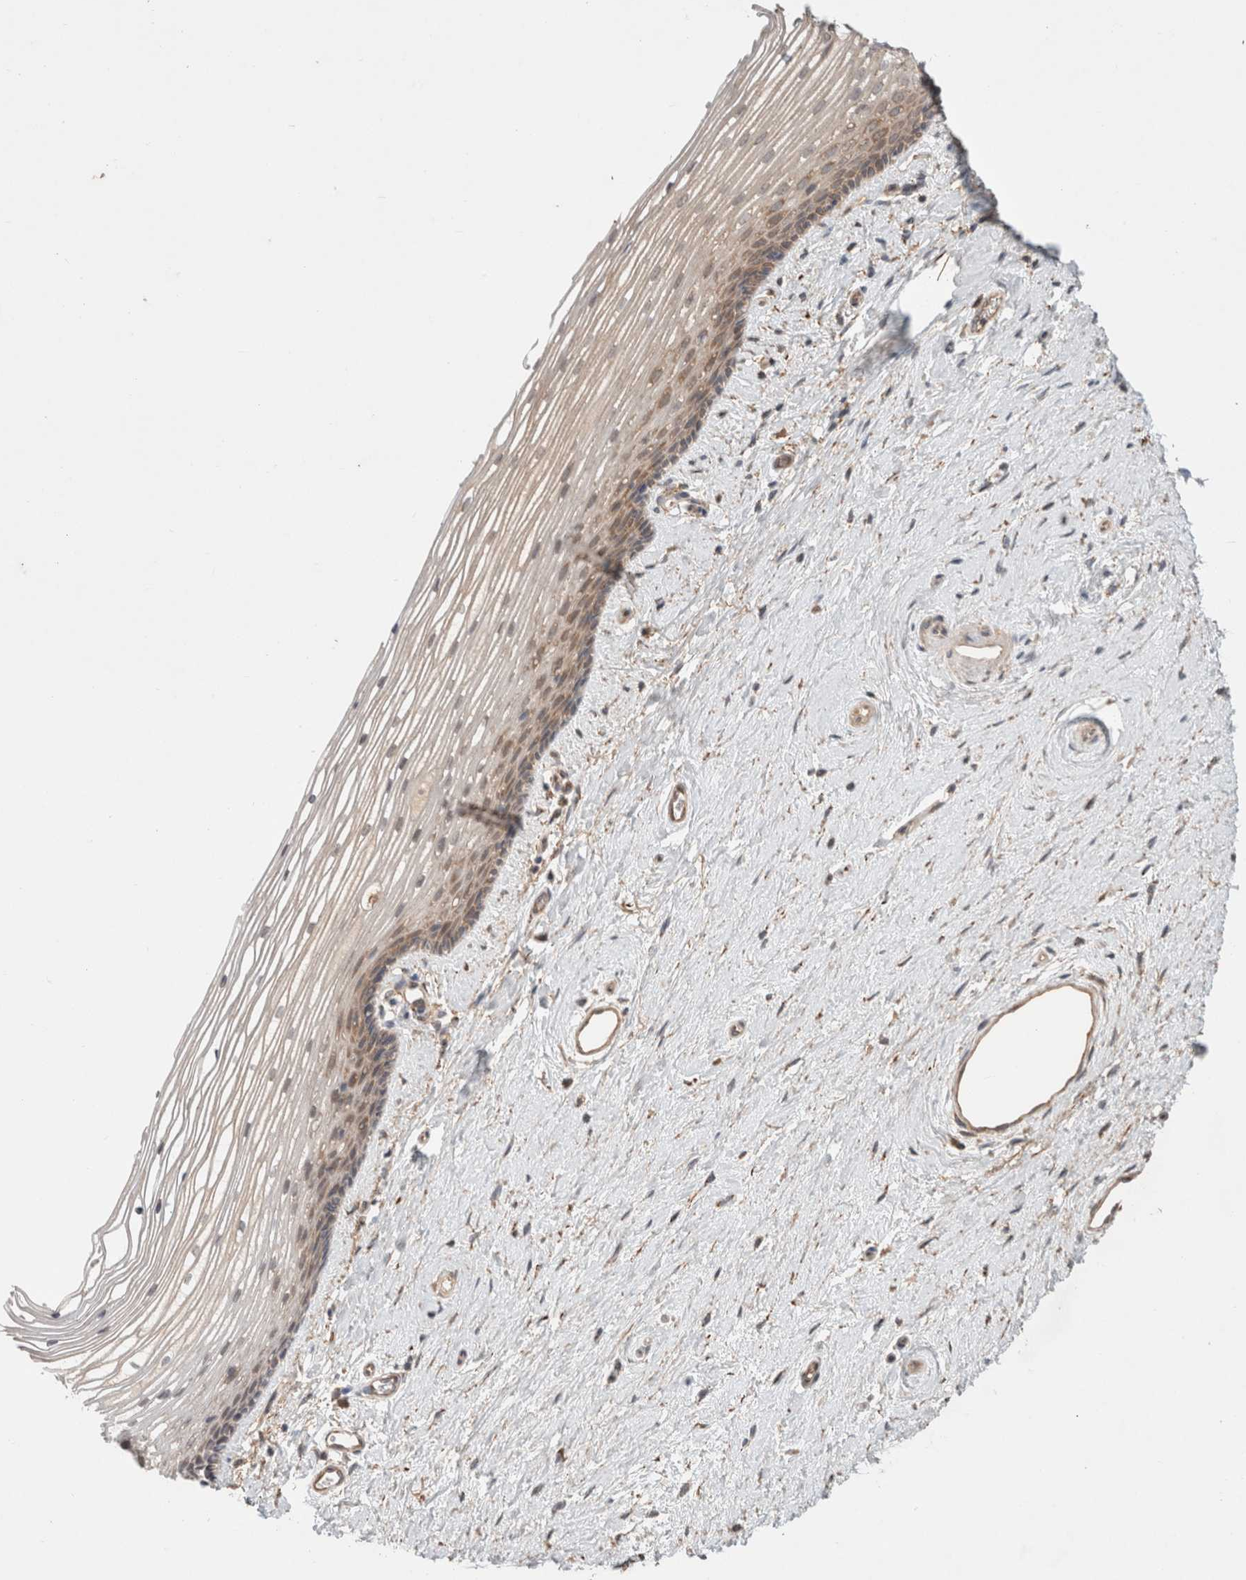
{"staining": {"intensity": "weak", "quantity": ">75%", "location": "cytoplasmic/membranous"}, "tissue": "vagina", "cell_type": "Squamous epithelial cells", "image_type": "normal", "snomed": [{"axis": "morphology", "description": "Normal tissue, NOS"}, {"axis": "topography", "description": "Vagina"}], "caption": "Immunohistochemistry image of normal vagina stained for a protein (brown), which demonstrates low levels of weak cytoplasmic/membranous positivity in about >75% of squamous epithelial cells.", "gene": "HROB", "patient": {"sex": "female", "age": 46}}